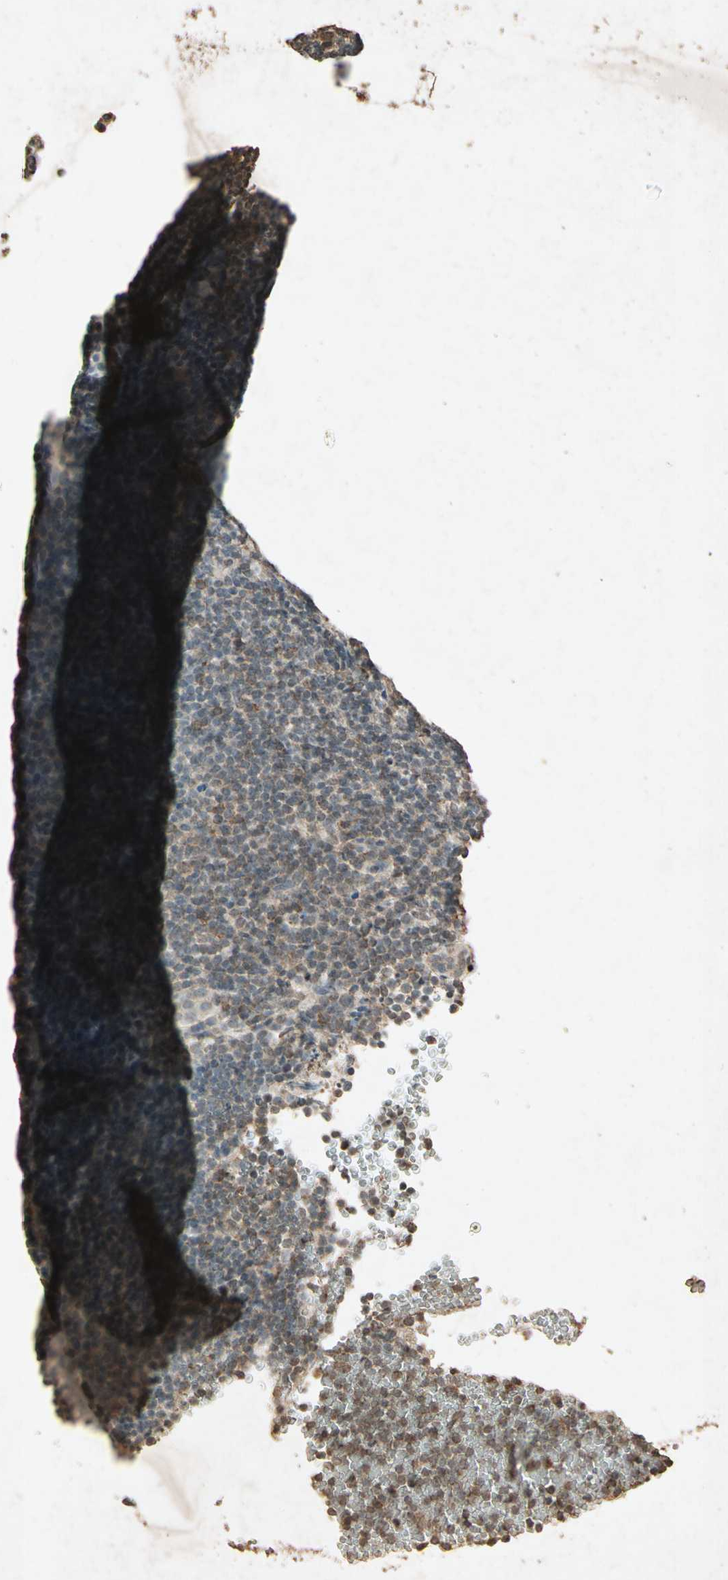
{"staining": {"intensity": "weak", "quantity": "25%-75%", "location": "cytoplasmic/membranous"}, "tissue": "lymphoma", "cell_type": "Tumor cells", "image_type": "cancer", "snomed": [{"axis": "morphology", "description": "Hodgkin's disease, NOS"}, {"axis": "topography", "description": "Lymph node"}], "caption": "Immunohistochemical staining of lymphoma exhibits weak cytoplasmic/membranous protein expression in about 25%-75% of tumor cells.", "gene": "GC", "patient": {"sex": "female", "age": 57}}